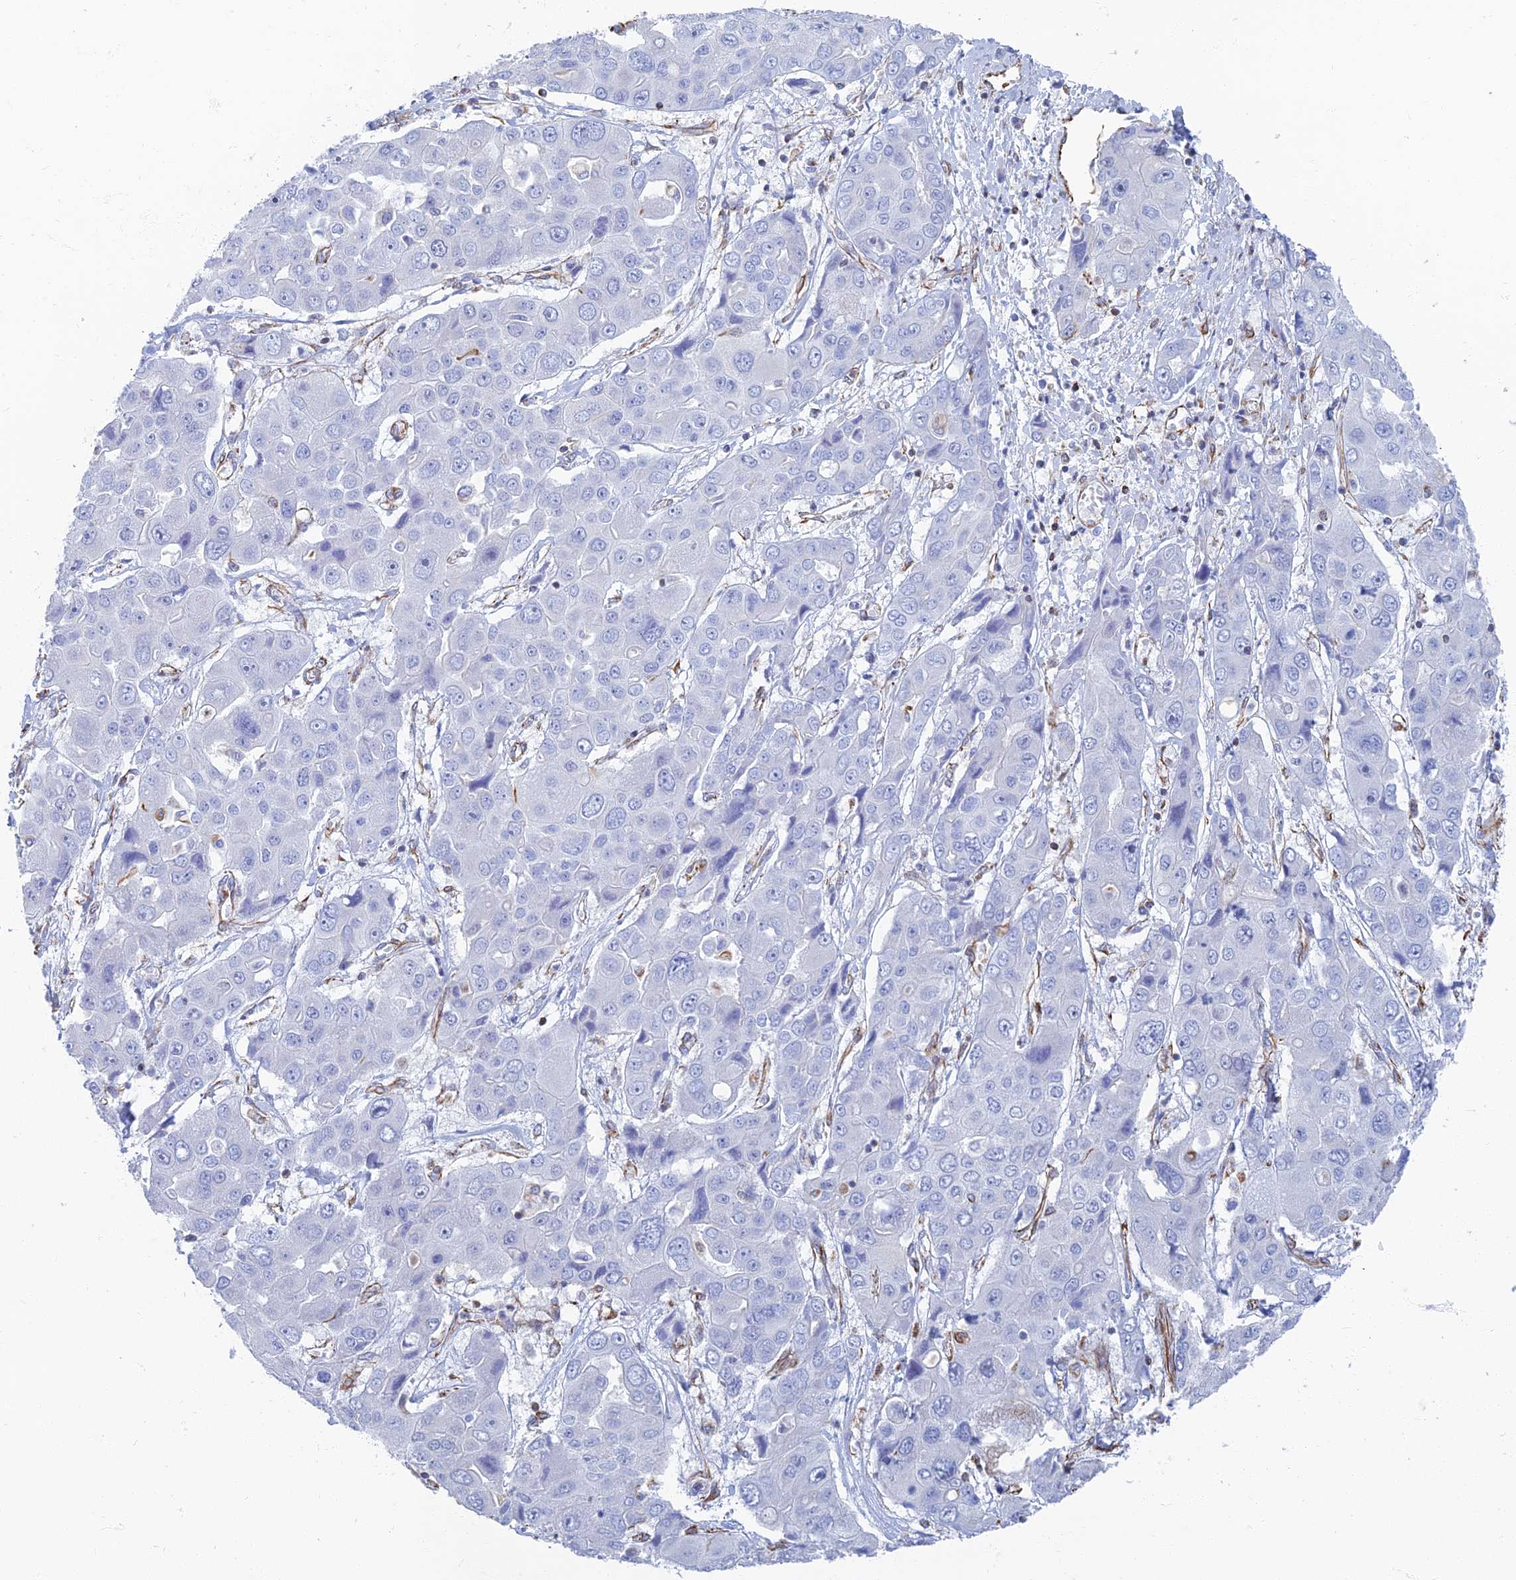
{"staining": {"intensity": "negative", "quantity": "none", "location": "none"}, "tissue": "liver cancer", "cell_type": "Tumor cells", "image_type": "cancer", "snomed": [{"axis": "morphology", "description": "Cholangiocarcinoma"}, {"axis": "topography", "description": "Liver"}], "caption": "An IHC micrograph of liver cancer is shown. There is no staining in tumor cells of liver cancer.", "gene": "RMC1", "patient": {"sex": "male", "age": 67}}